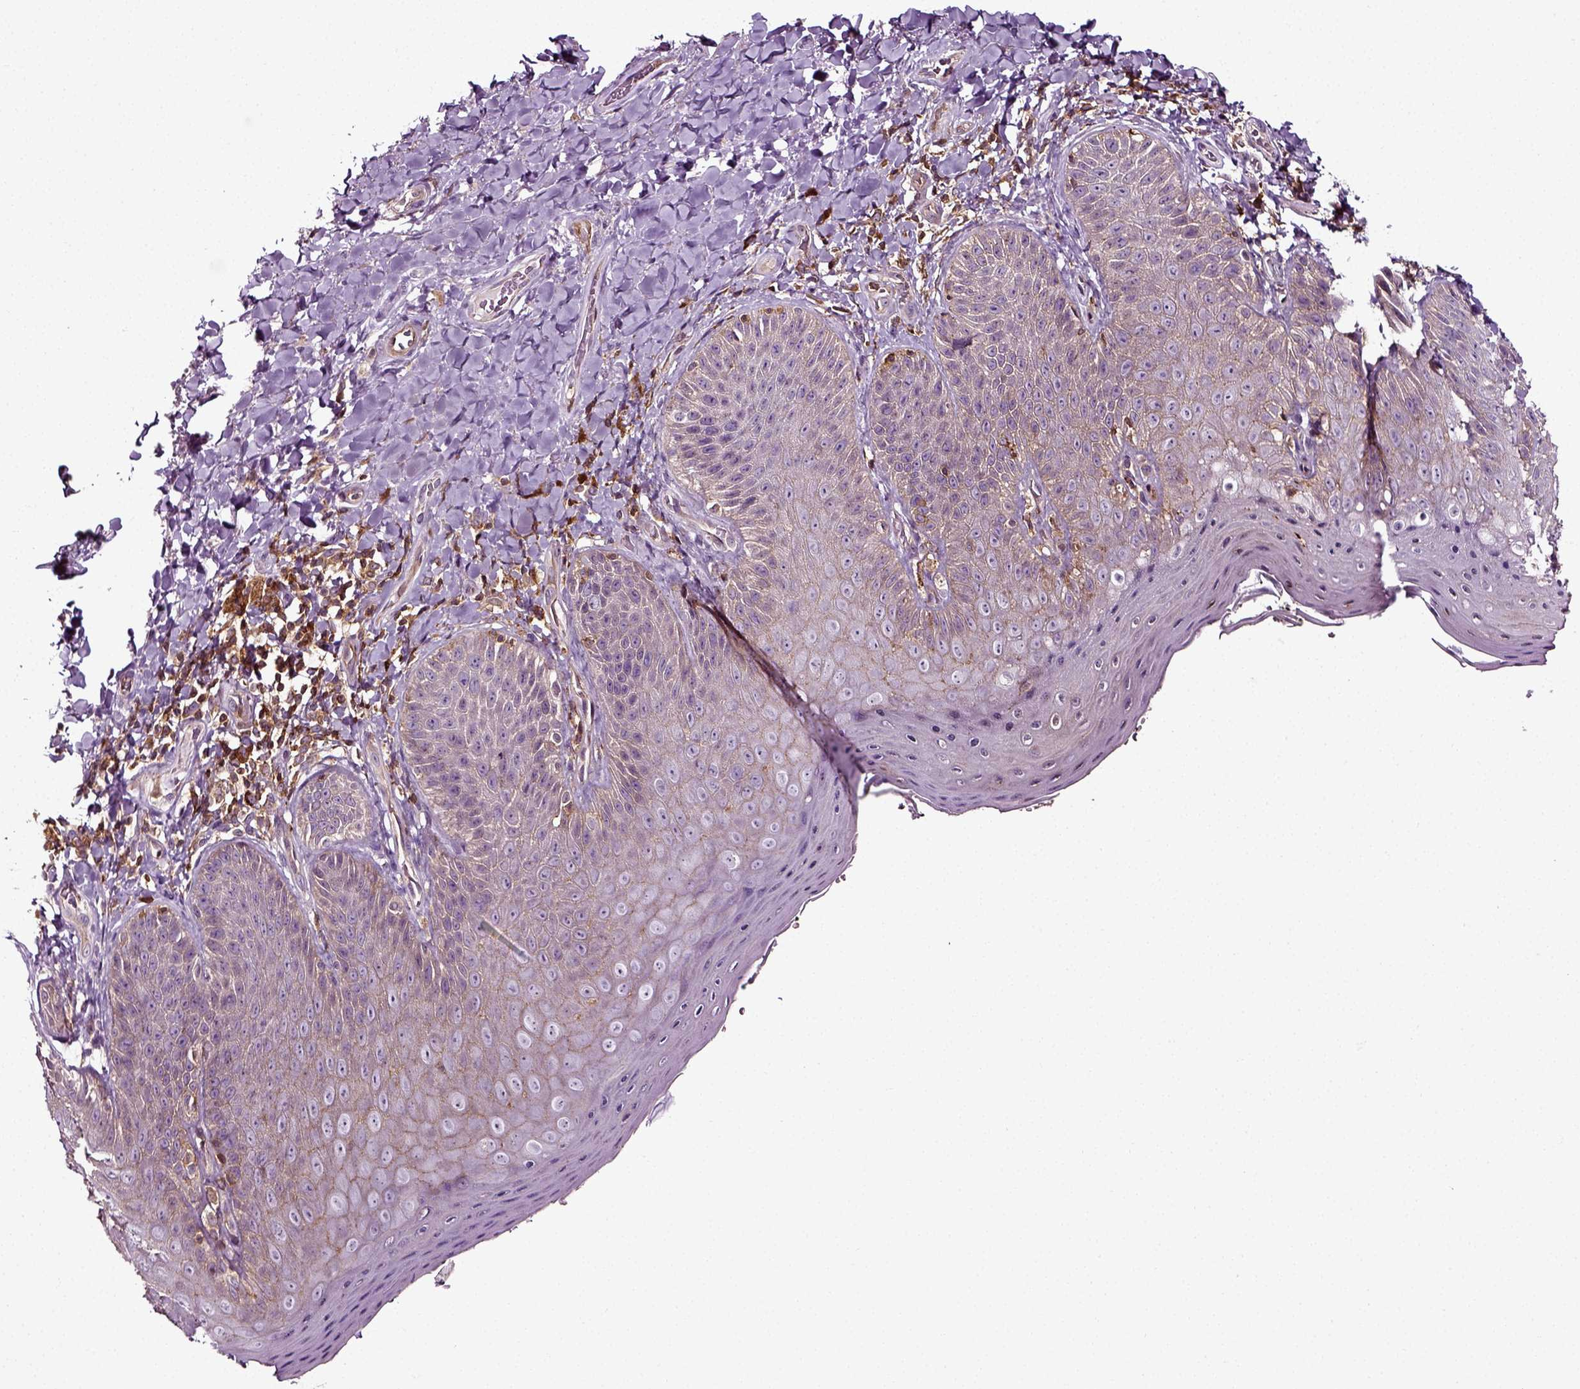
{"staining": {"intensity": "negative", "quantity": "none", "location": "none"}, "tissue": "skin", "cell_type": "Epidermal cells", "image_type": "normal", "snomed": [{"axis": "morphology", "description": "Normal tissue, NOS"}, {"axis": "topography", "description": "Anal"}], "caption": "High power microscopy micrograph of an immunohistochemistry (IHC) histopathology image of normal skin, revealing no significant staining in epidermal cells.", "gene": "RHOF", "patient": {"sex": "male", "age": 53}}